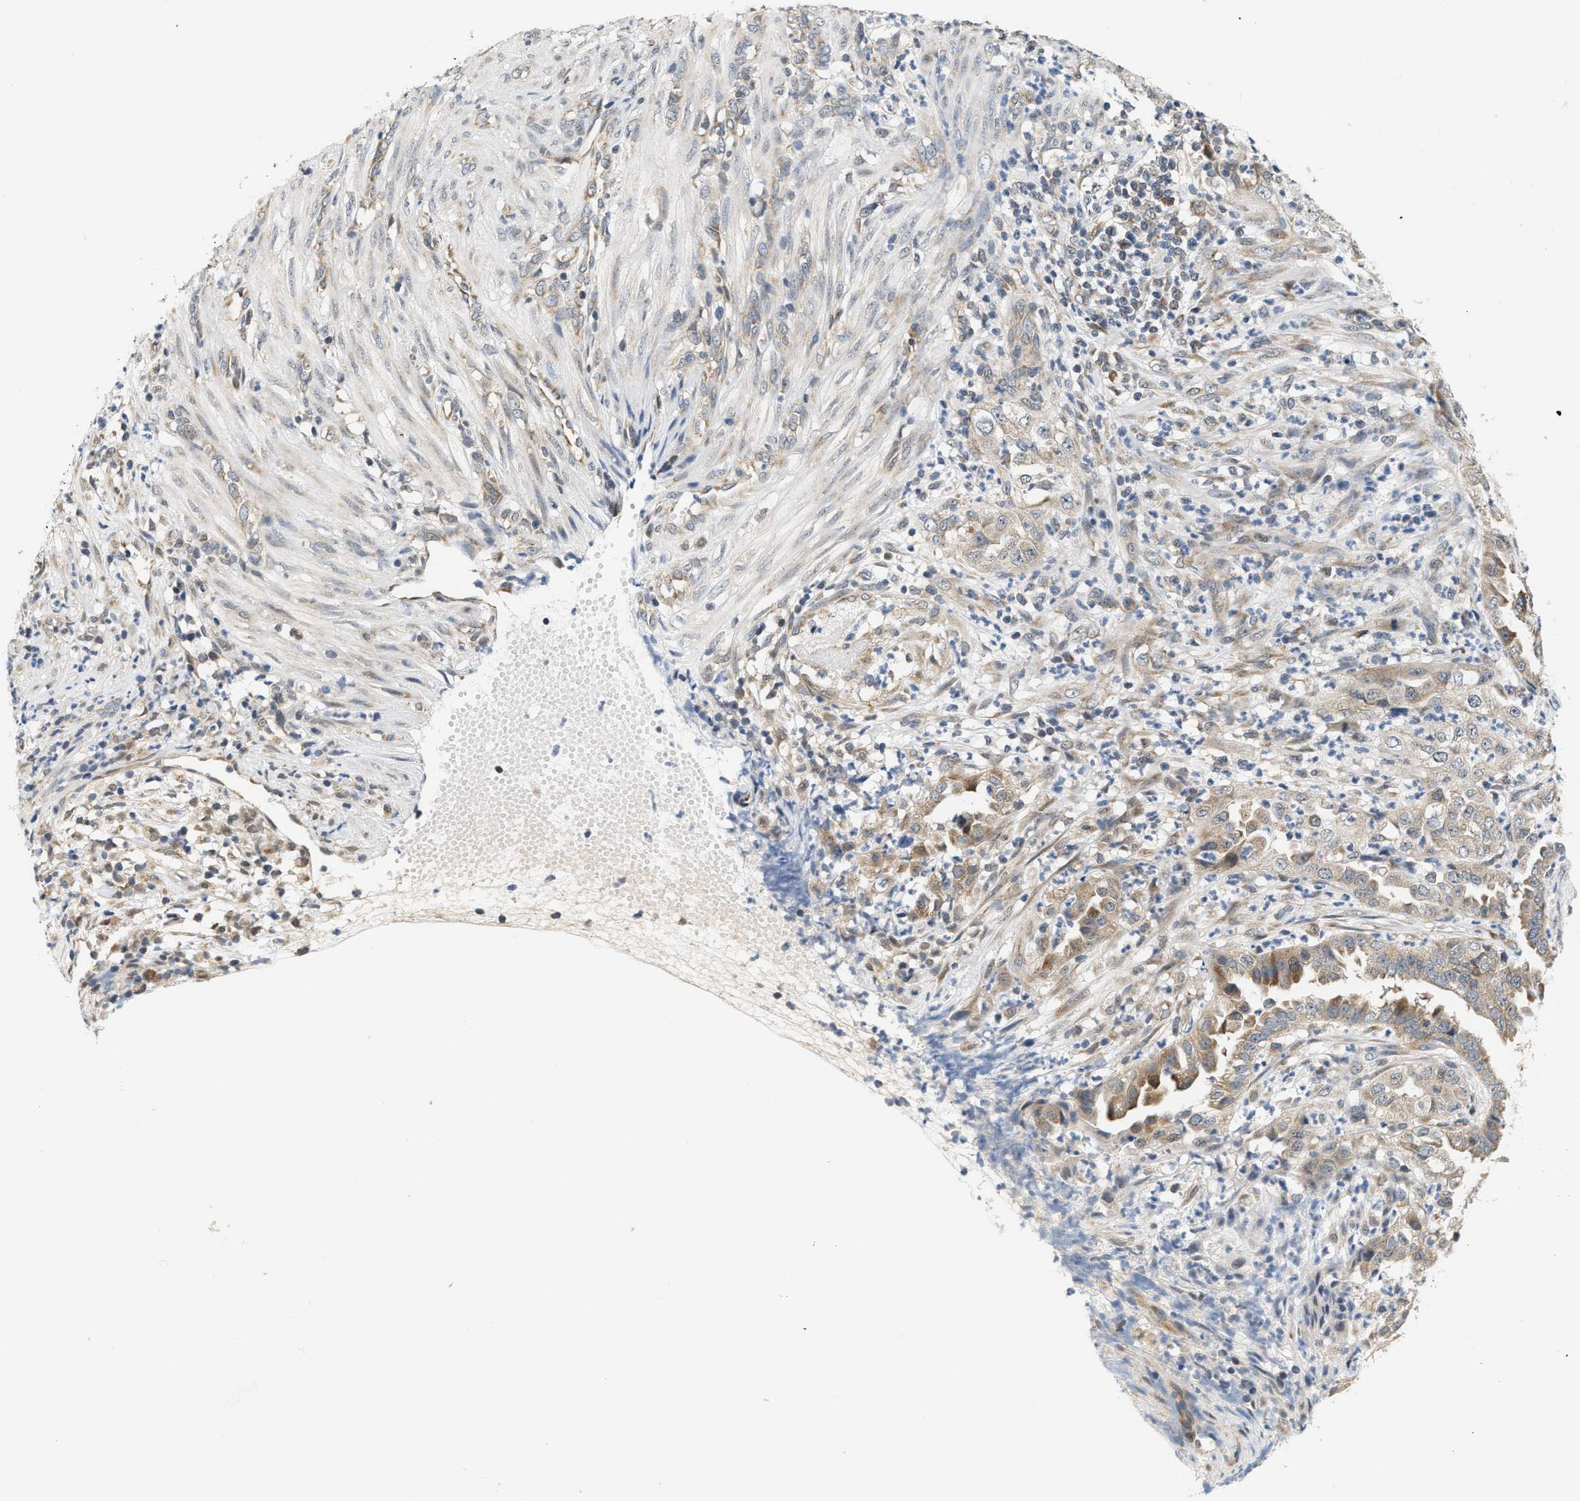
{"staining": {"intensity": "moderate", "quantity": ">75%", "location": "cytoplasmic/membranous"}, "tissue": "endometrial cancer", "cell_type": "Tumor cells", "image_type": "cancer", "snomed": [{"axis": "morphology", "description": "Adenocarcinoma, NOS"}, {"axis": "topography", "description": "Endometrium"}], "caption": "High-magnification brightfield microscopy of endometrial adenocarcinoma stained with DAB (brown) and counterstained with hematoxylin (blue). tumor cells exhibit moderate cytoplasmic/membranous staining is appreciated in about>75% of cells.", "gene": "GIGYF1", "patient": {"sex": "female", "age": 51}}